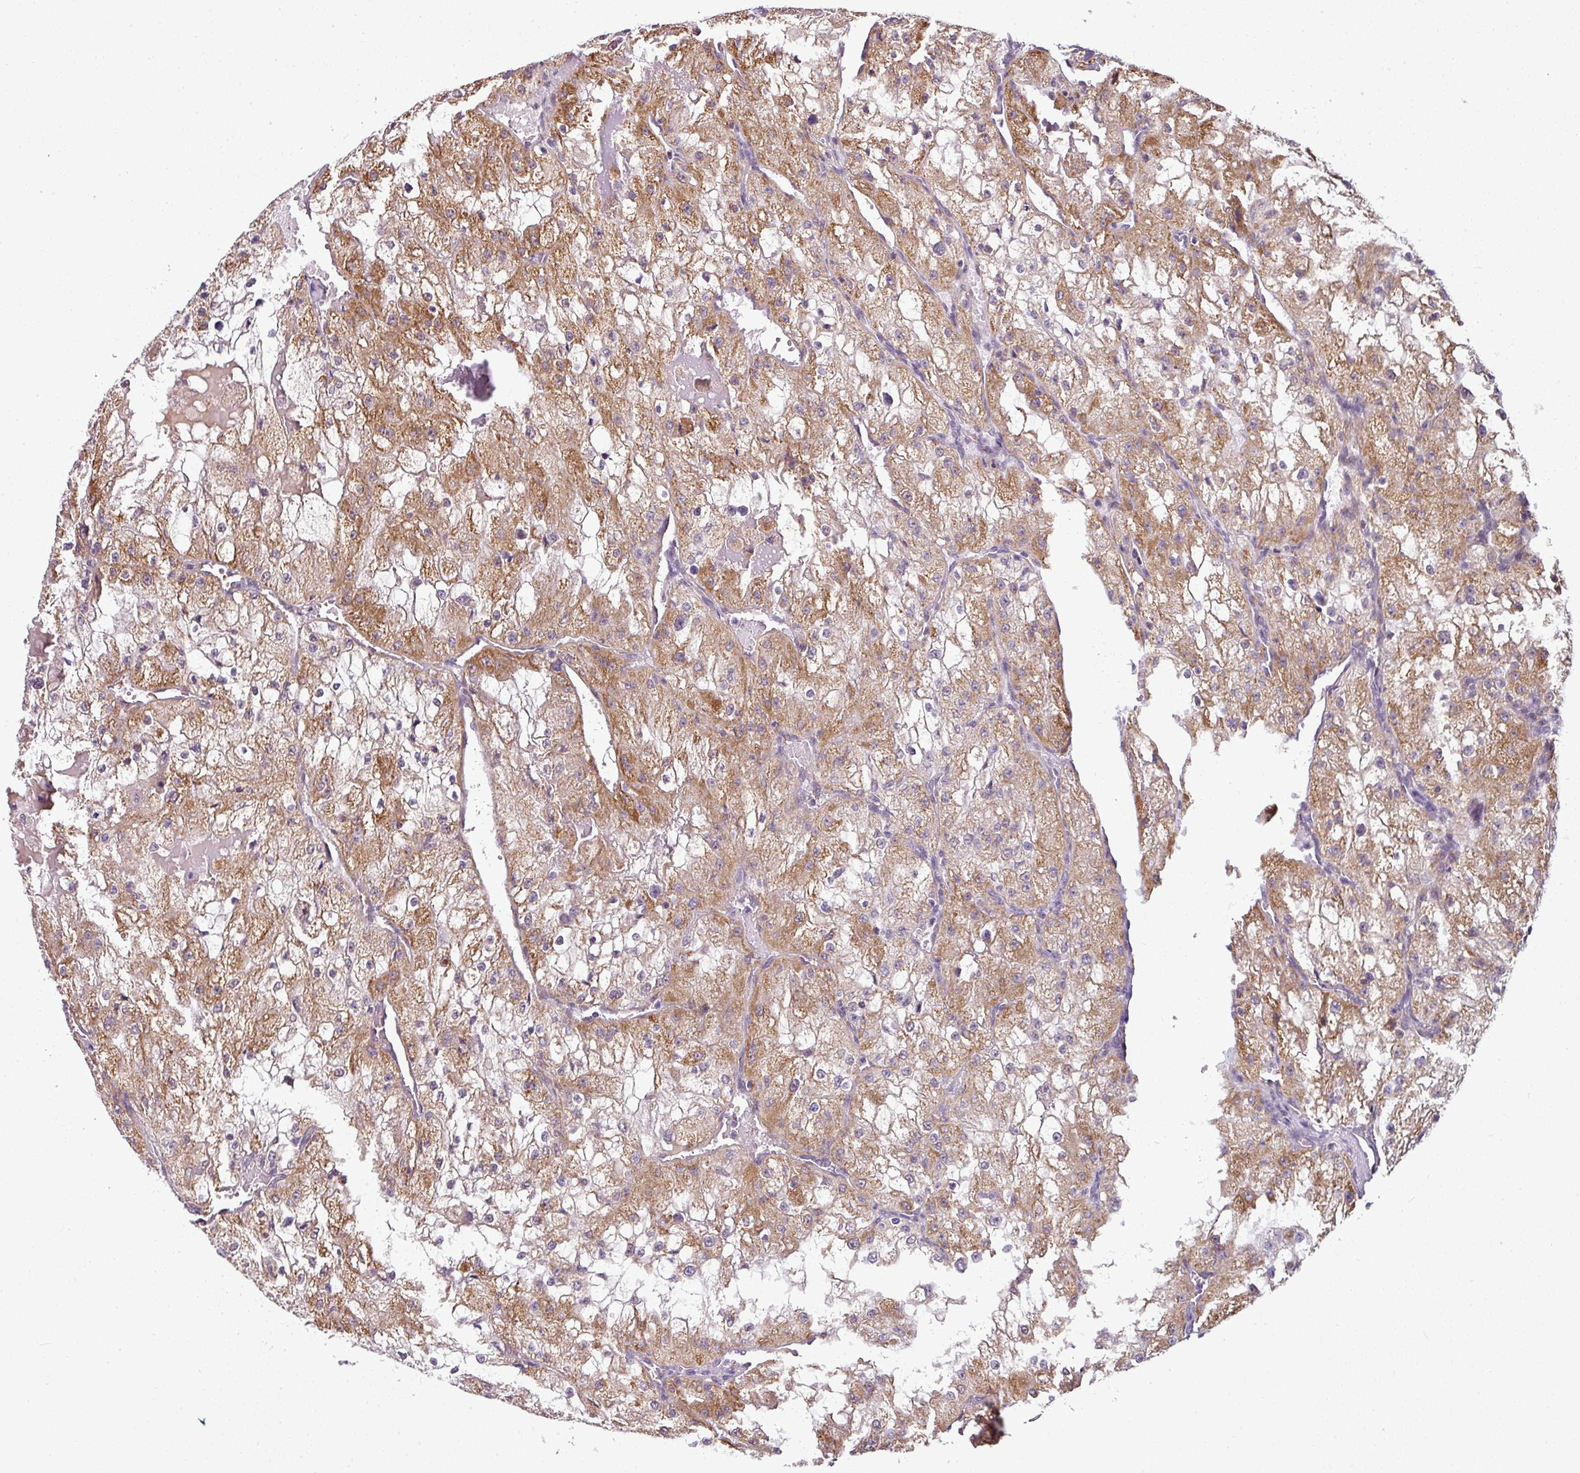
{"staining": {"intensity": "moderate", "quantity": "25%-75%", "location": "cytoplasmic/membranous"}, "tissue": "renal cancer", "cell_type": "Tumor cells", "image_type": "cancer", "snomed": [{"axis": "morphology", "description": "Adenocarcinoma, NOS"}, {"axis": "topography", "description": "Kidney"}], "caption": "Immunohistochemical staining of renal cancer shows medium levels of moderate cytoplasmic/membranous expression in approximately 25%-75% of tumor cells.", "gene": "PRELID3B", "patient": {"sex": "female", "age": 74}}